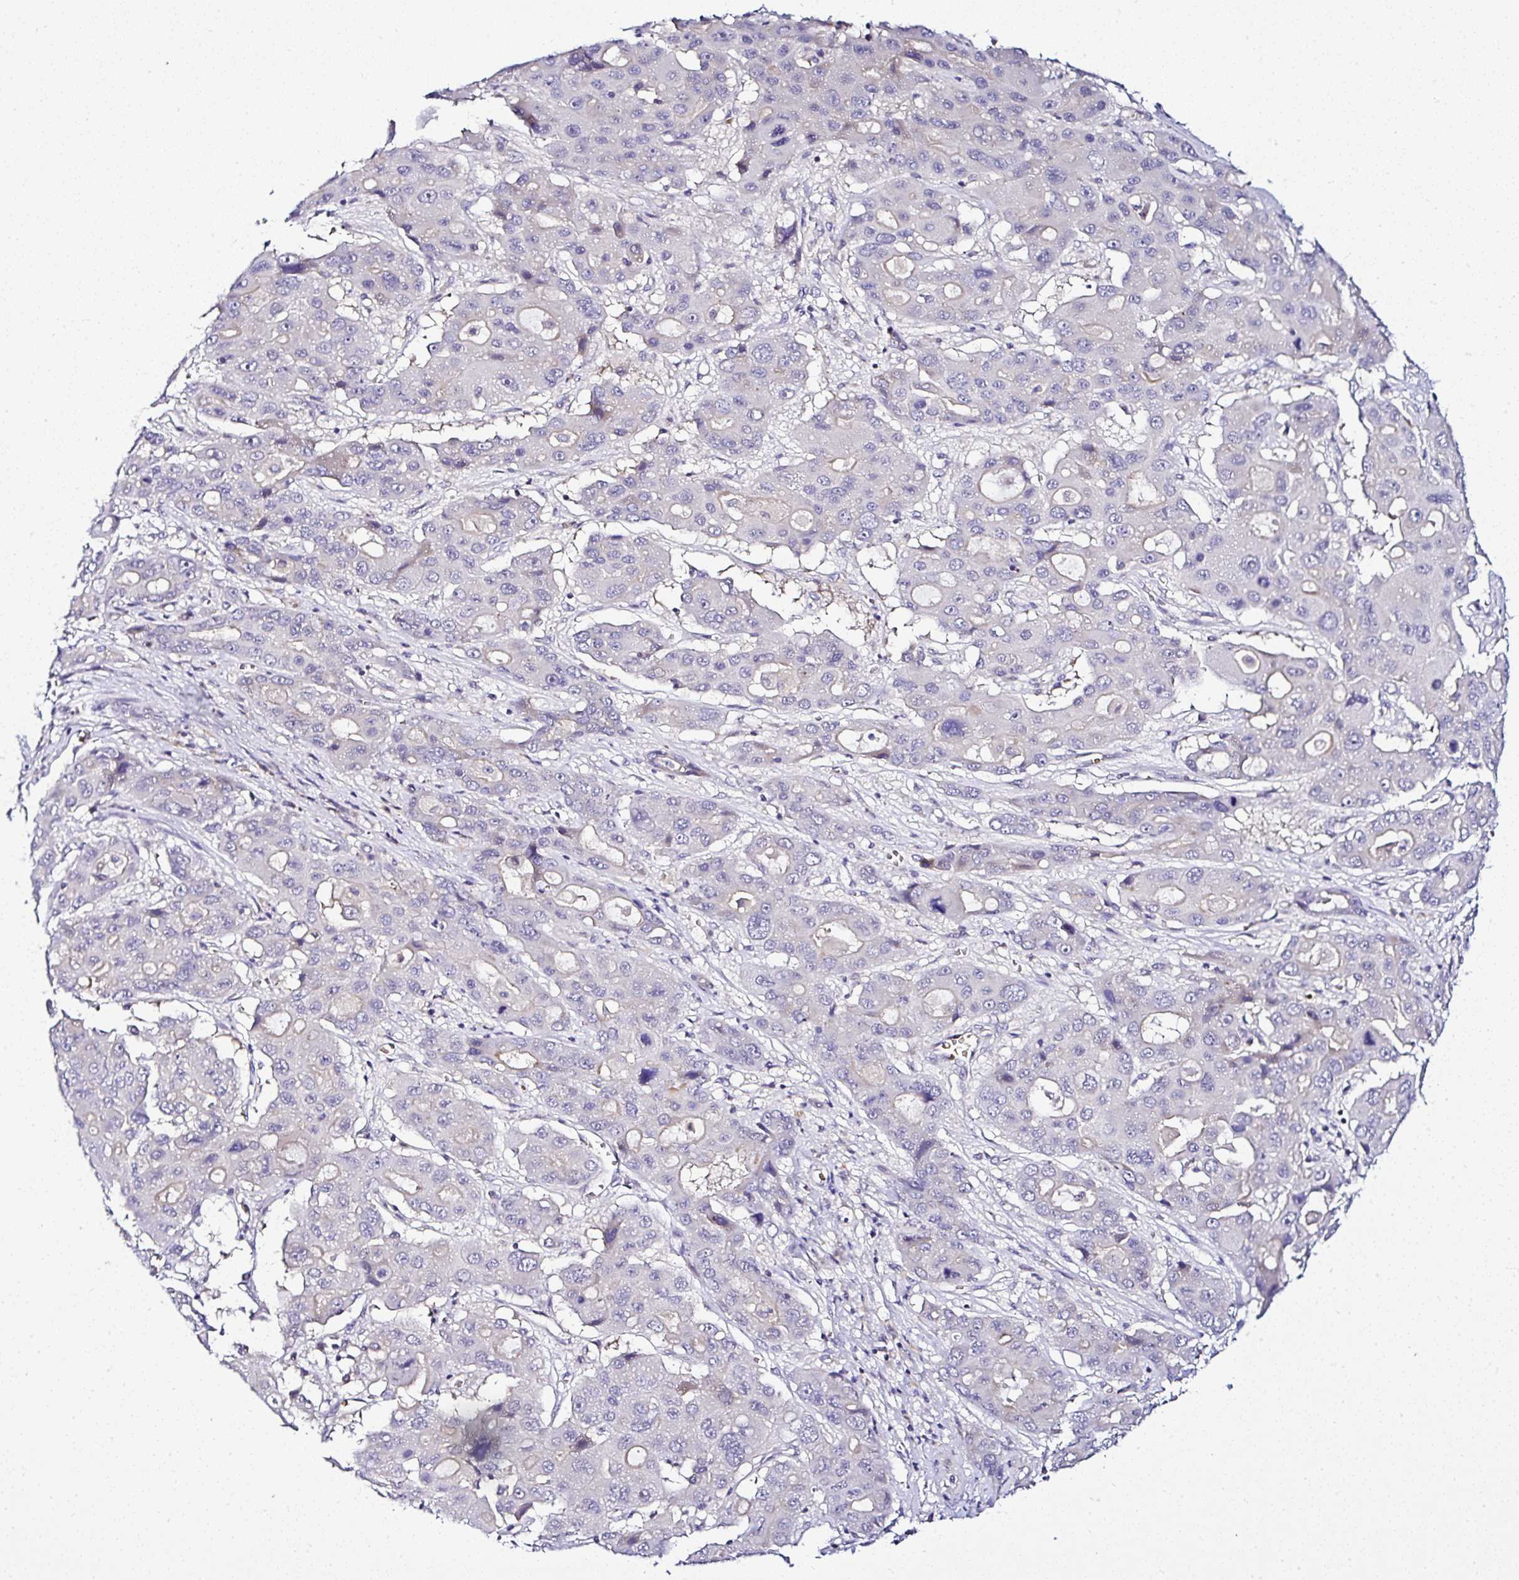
{"staining": {"intensity": "negative", "quantity": "none", "location": "none"}, "tissue": "liver cancer", "cell_type": "Tumor cells", "image_type": "cancer", "snomed": [{"axis": "morphology", "description": "Cholangiocarcinoma"}, {"axis": "topography", "description": "Liver"}], "caption": "A high-resolution image shows IHC staining of liver cancer (cholangiocarcinoma), which reveals no significant staining in tumor cells.", "gene": "DEPDC5", "patient": {"sex": "male", "age": 67}}